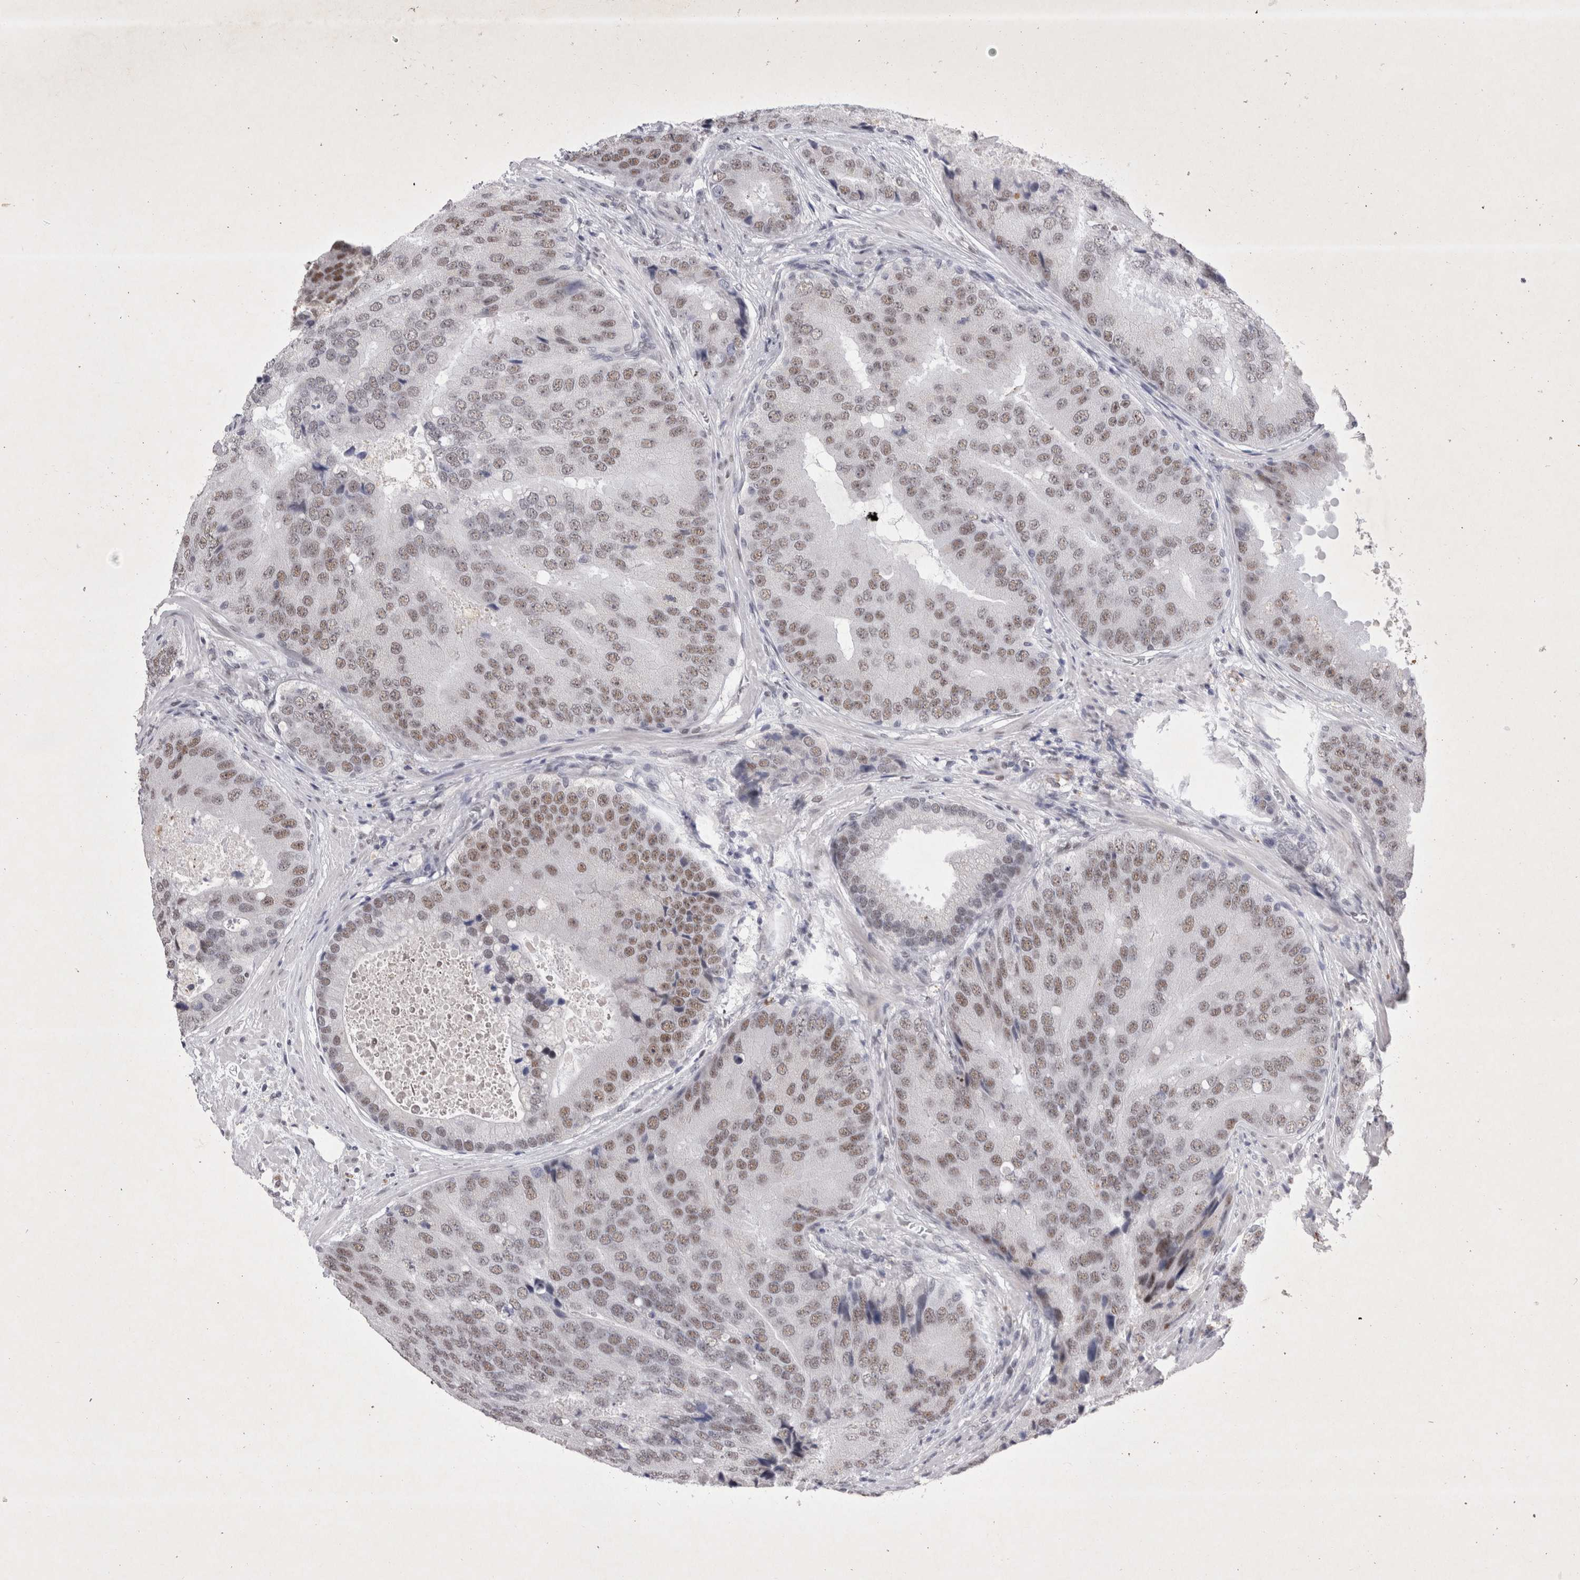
{"staining": {"intensity": "moderate", "quantity": ">75%", "location": "nuclear"}, "tissue": "prostate cancer", "cell_type": "Tumor cells", "image_type": "cancer", "snomed": [{"axis": "morphology", "description": "Adenocarcinoma, High grade"}, {"axis": "topography", "description": "Prostate"}], "caption": "Protein staining of high-grade adenocarcinoma (prostate) tissue demonstrates moderate nuclear staining in approximately >75% of tumor cells. Ihc stains the protein of interest in brown and the nuclei are stained blue.", "gene": "RBM6", "patient": {"sex": "male", "age": 70}}